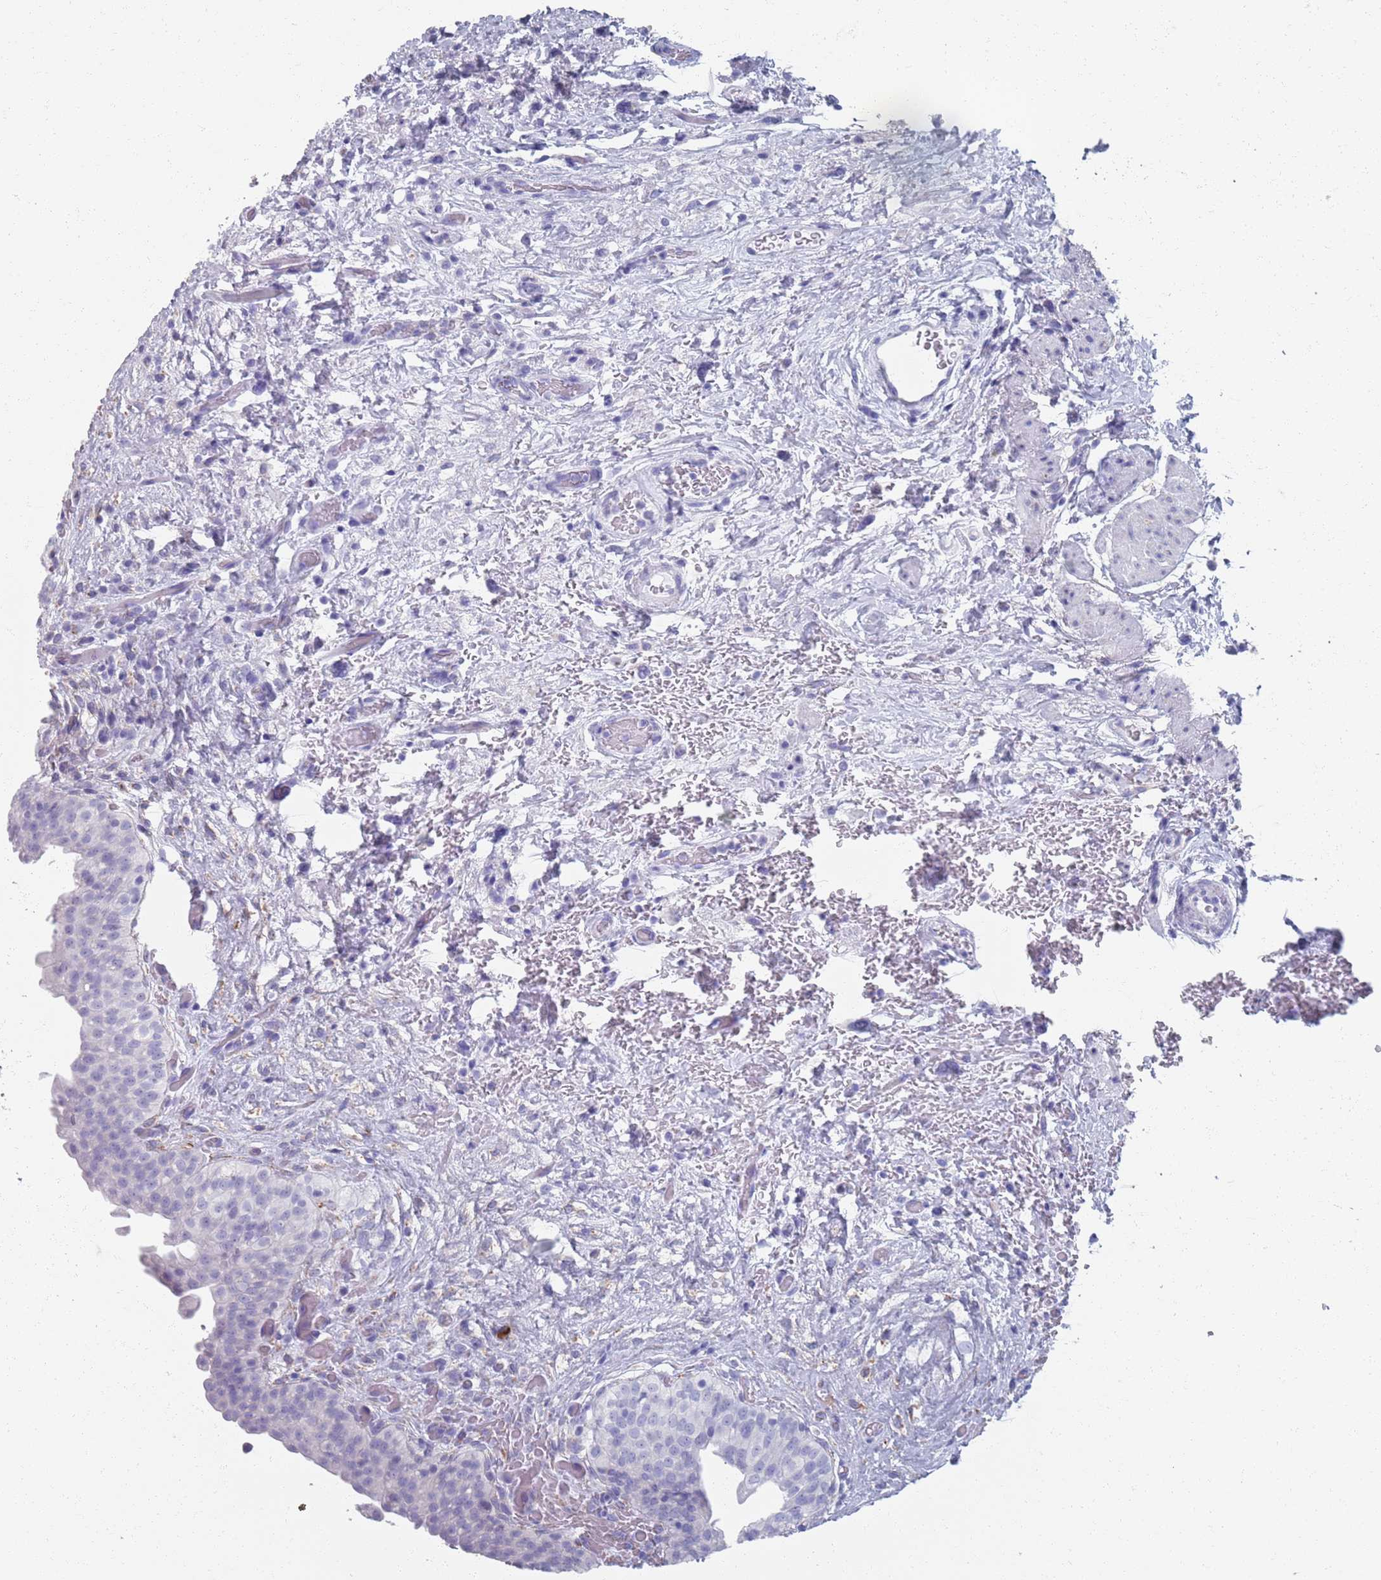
{"staining": {"intensity": "negative", "quantity": "none", "location": "none"}, "tissue": "urinary bladder", "cell_type": "Urothelial cells", "image_type": "normal", "snomed": [{"axis": "morphology", "description": "Normal tissue, NOS"}, {"axis": "topography", "description": "Urinary bladder"}], "caption": "The image reveals no significant staining in urothelial cells of urinary bladder.", "gene": "PLOD1", "patient": {"sex": "male", "age": 69}}